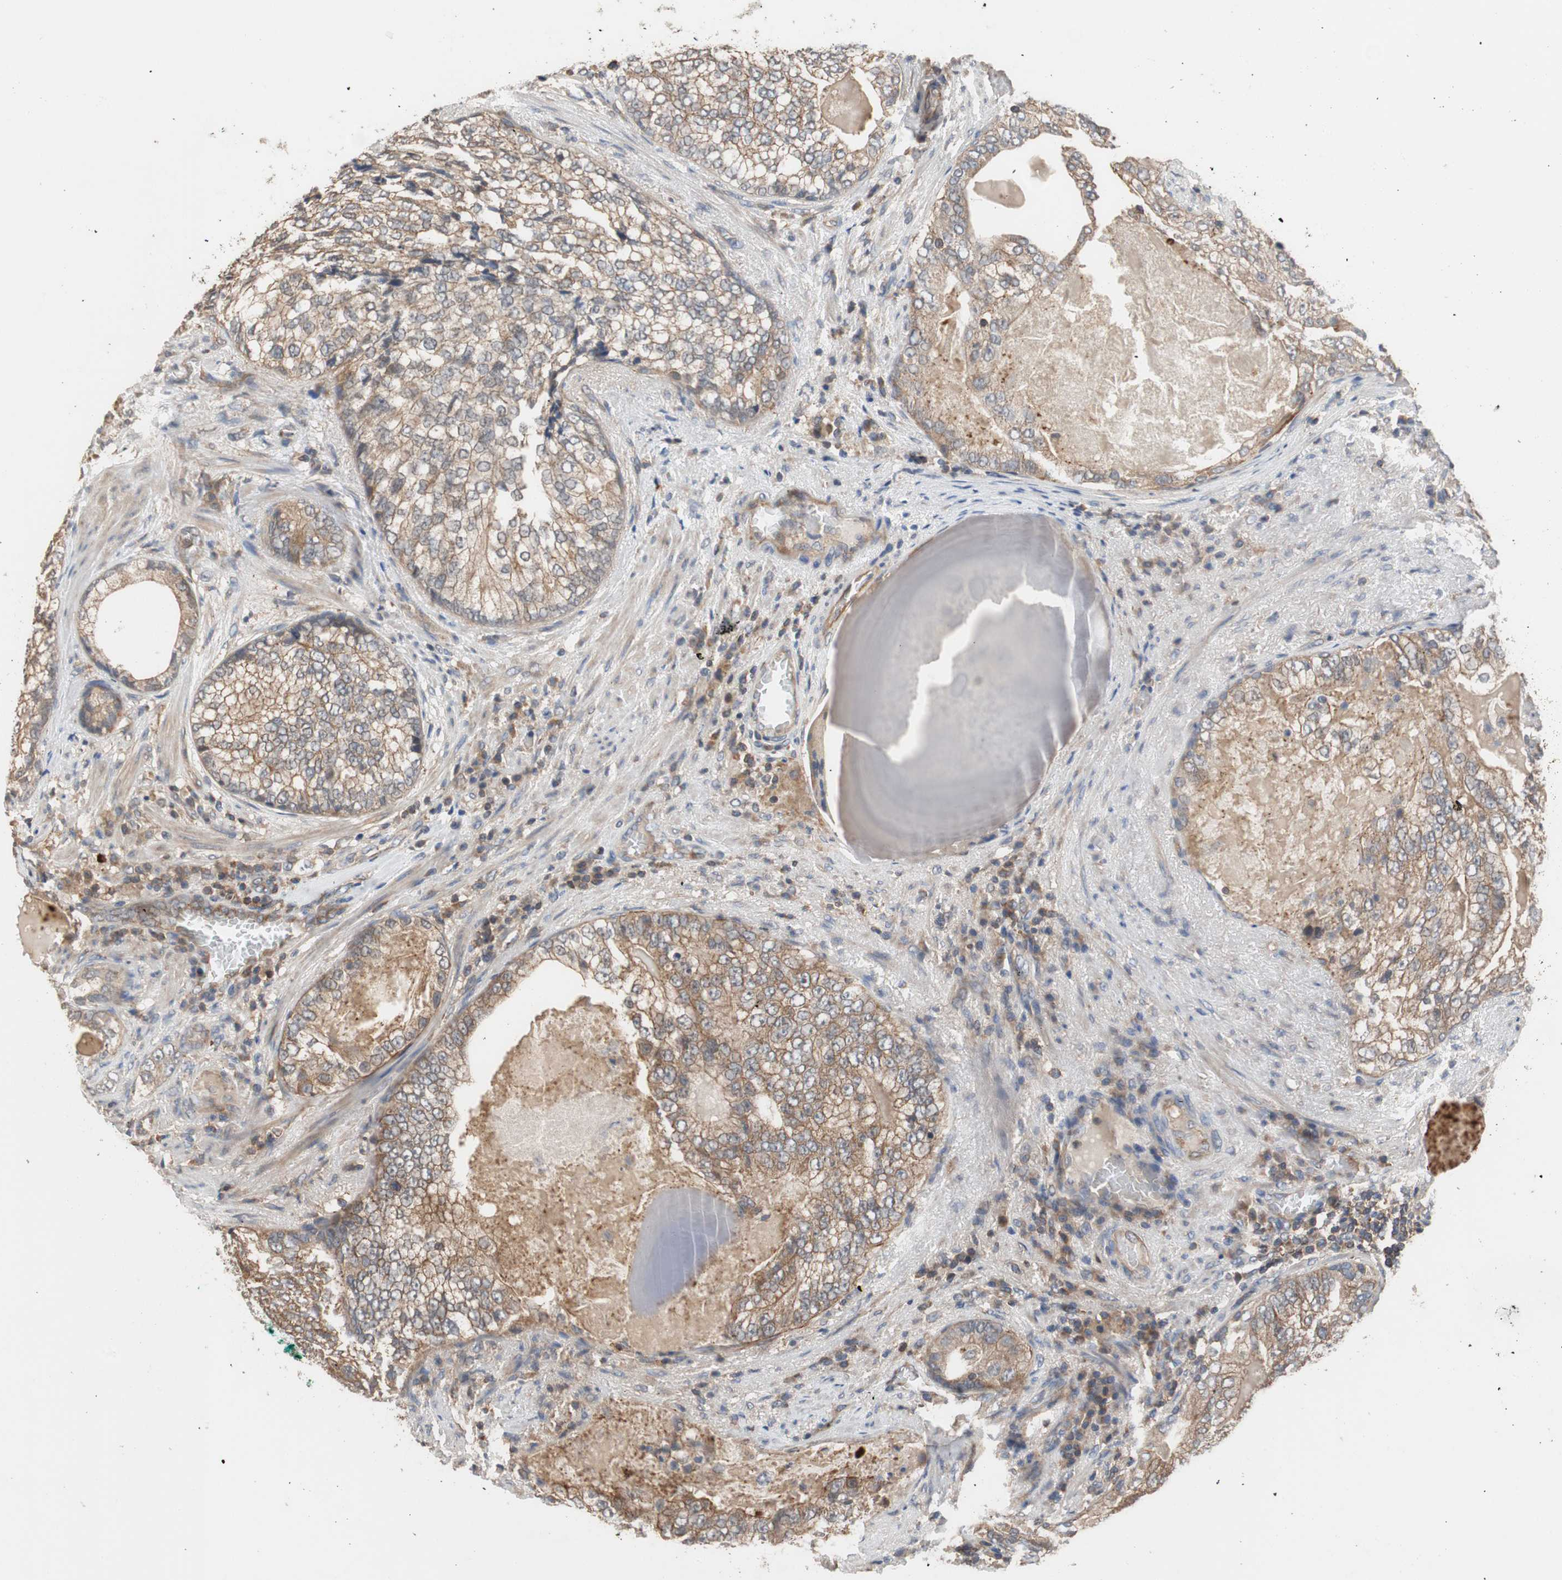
{"staining": {"intensity": "moderate", "quantity": ">75%", "location": "cytoplasmic/membranous"}, "tissue": "prostate cancer", "cell_type": "Tumor cells", "image_type": "cancer", "snomed": [{"axis": "morphology", "description": "Adenocarcinoma, High grade"}, {"axis": "topography", "description": "Prostate"}], "caption": "Protein analysis of prostate cancer (adenocarcinoma (high-grade)) tissue reveals moderate cytoplasmic/membranous positivity in about >75% of tumor cells.", "gene": "MAP4K2", "patient": {"sex": "male", "age": 66}}